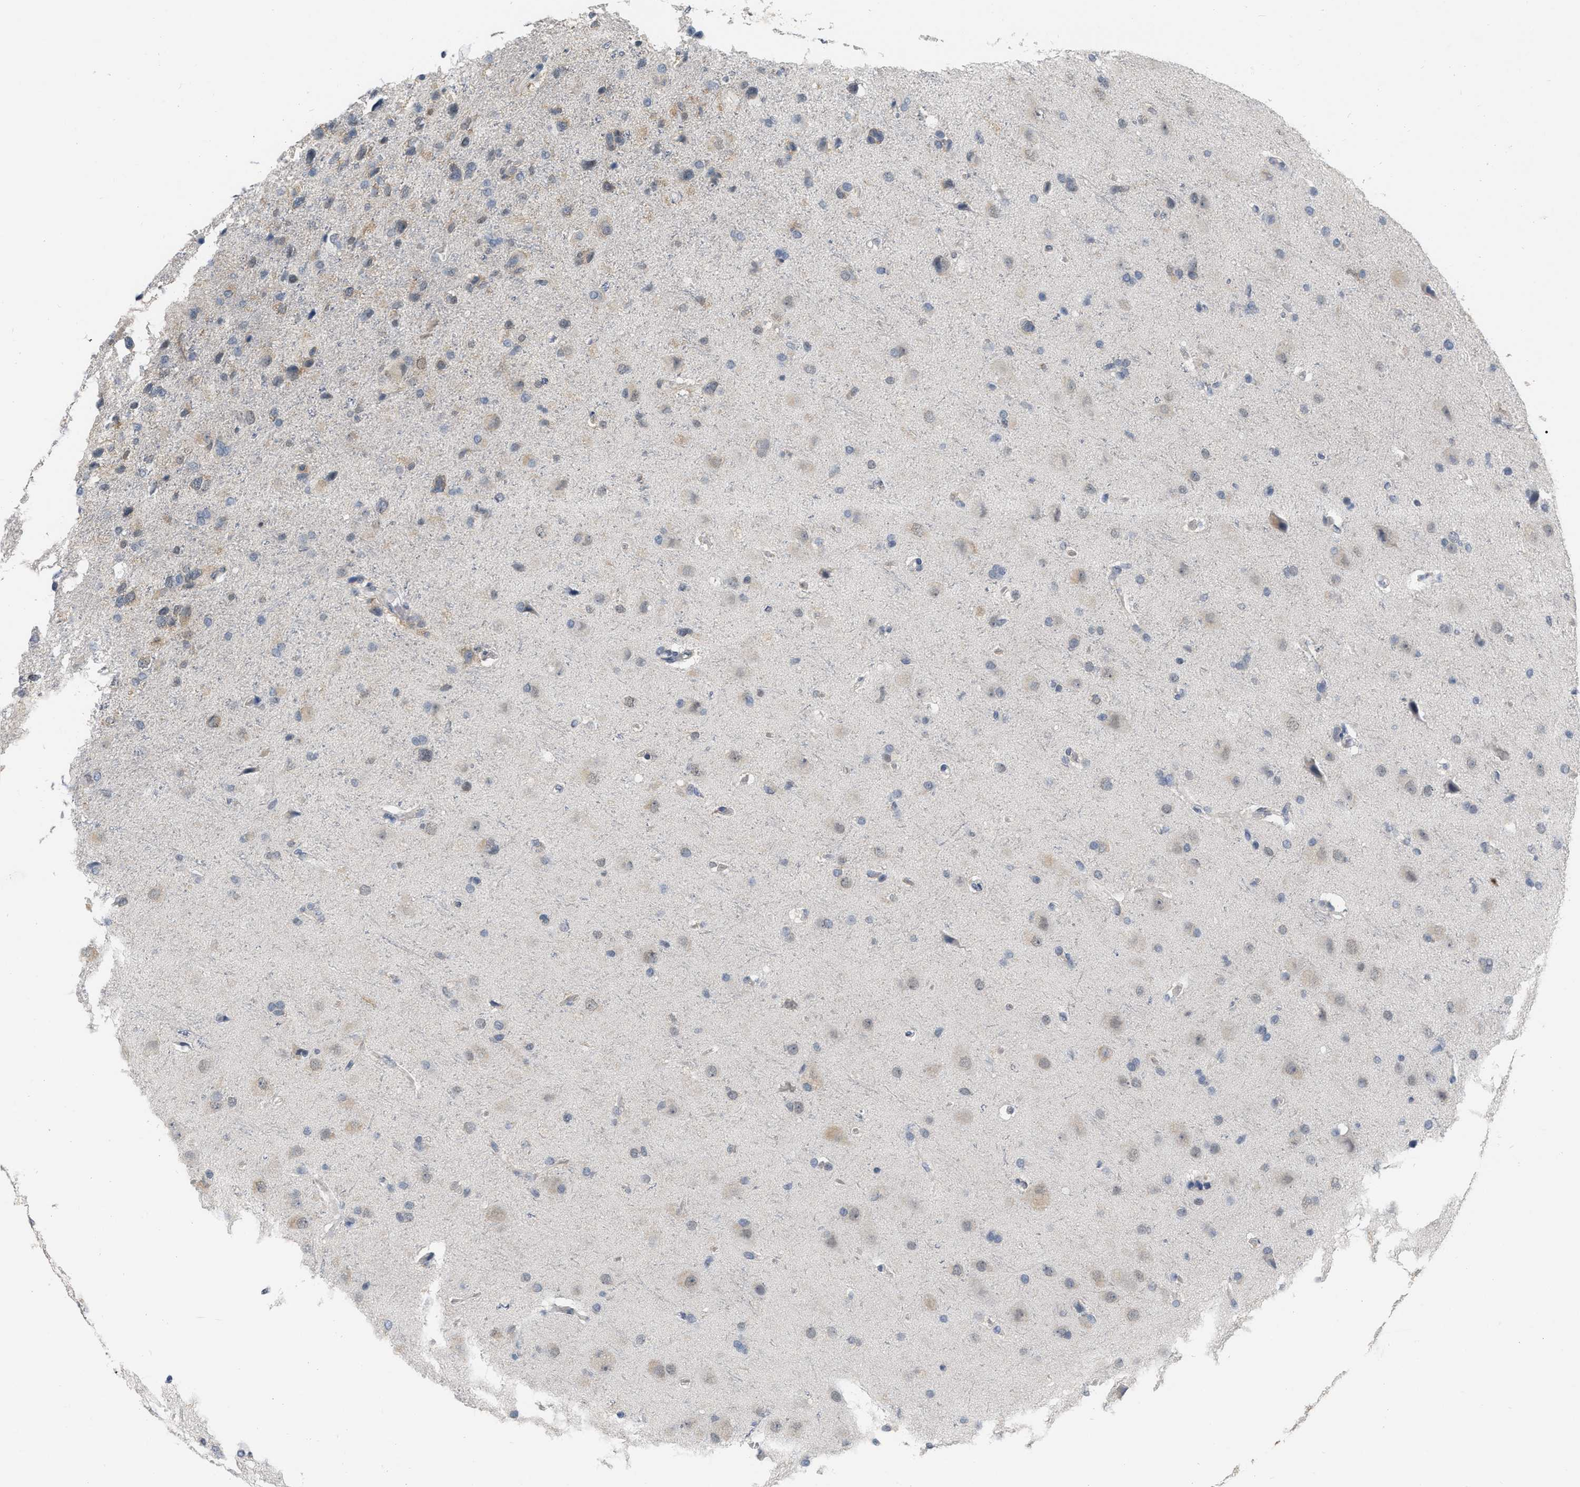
{"staining": {"intensity": "moderate", "quantity": "<25%", "location": "cytoplasmic/membranous"}, "tissue": "glioma", "cell_type": "Tumor cells", "image_type": "cancer", "snomed": [{"axis": "morphology", "description": "Glioma, malignant, High grade"}, {"axis": "topography", "description": "Brain"}], "caption": "This photomicrograph displays glioma stained with immunohistochemistry (IHC) to label a protein in brown. The cytoplasmic/membranous of tumor cells show moderate positivity for the protein. Nuclei are counter-stained blue.", "gene": "RUVBL1", "patient": {"sex": "female", "age": 58}}